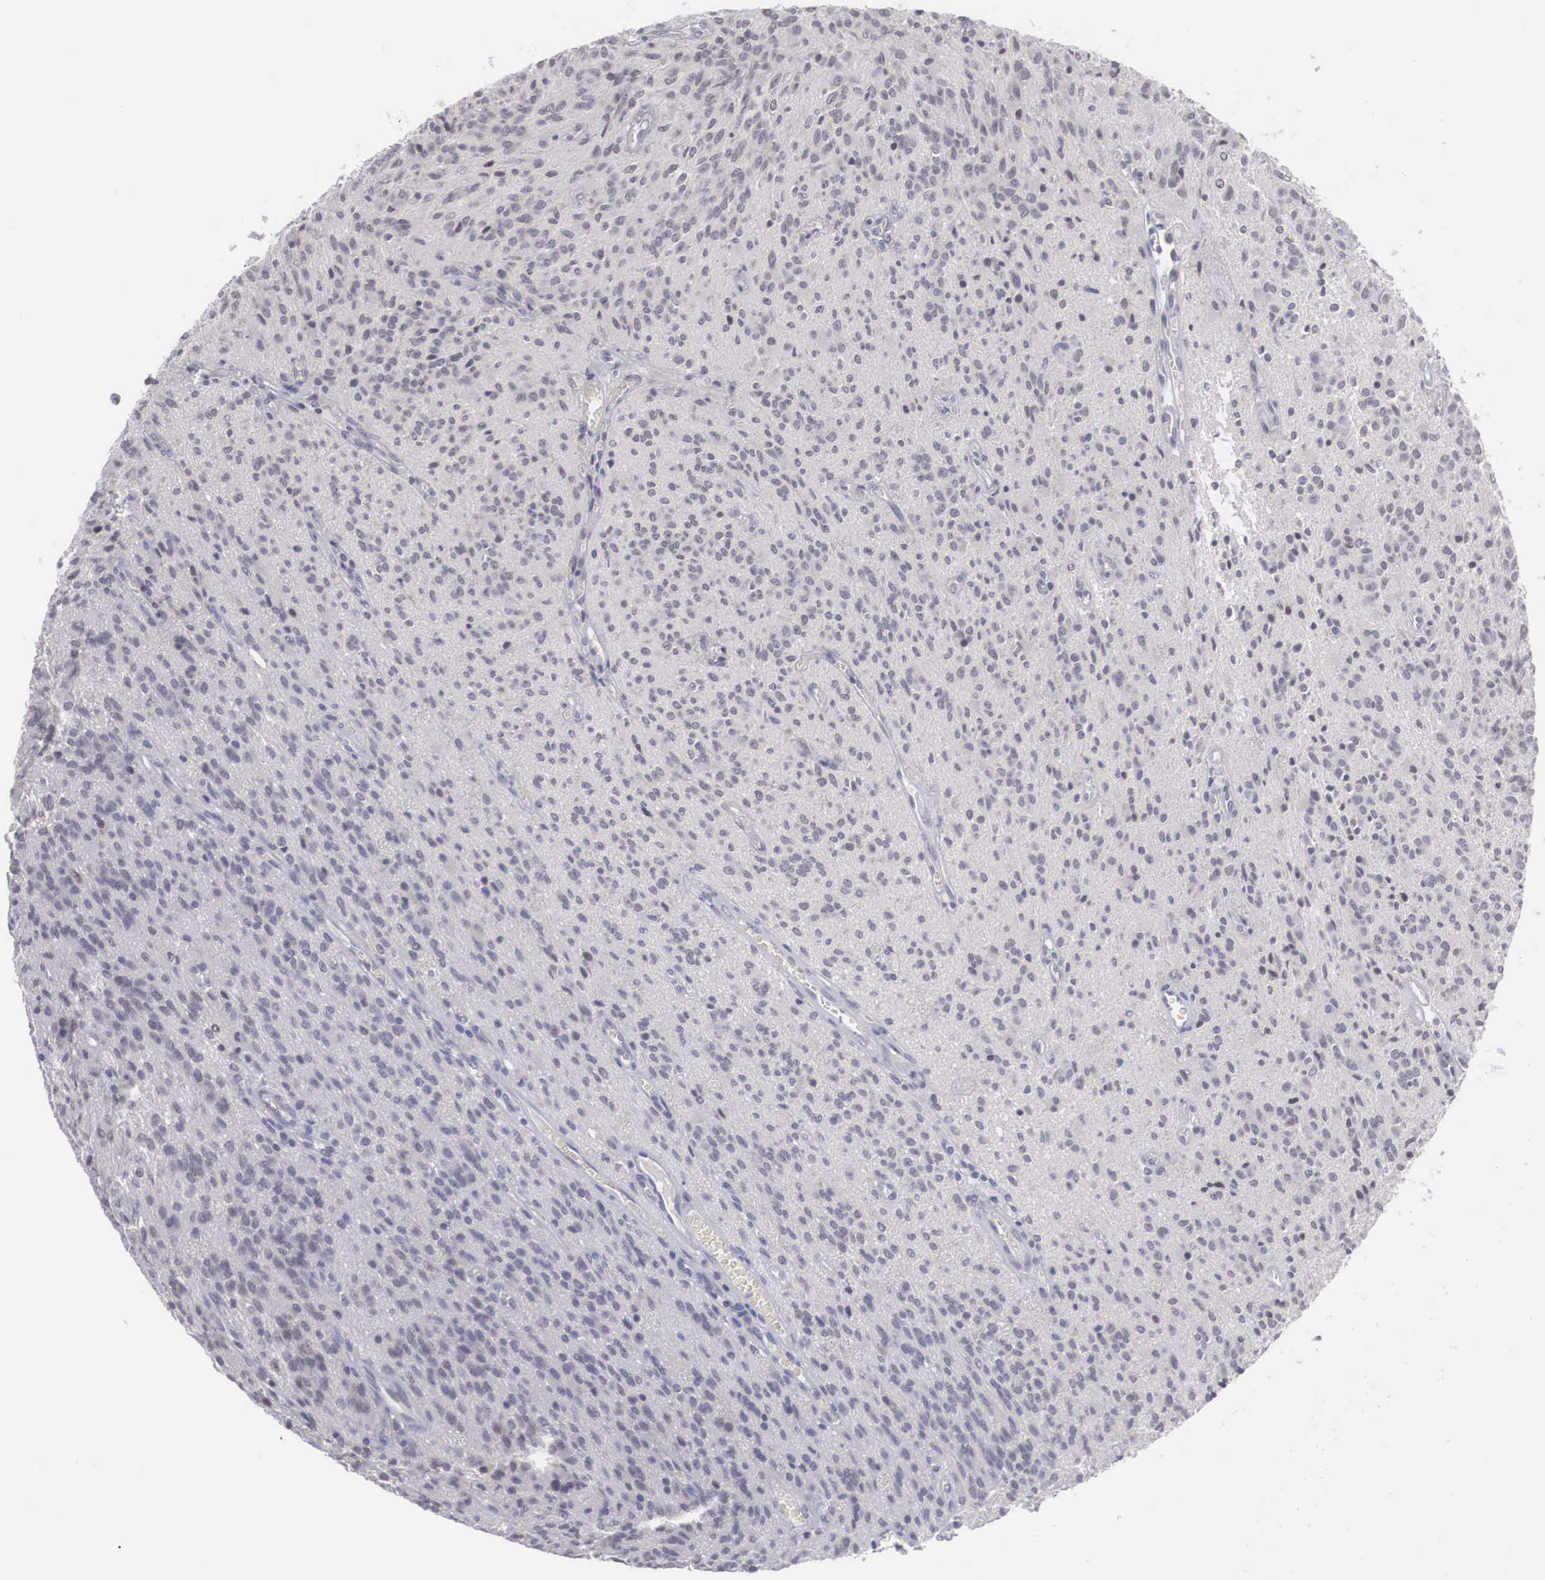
{"staining": {"intensity": "negative", "quantity": "none", "location": "none"}, "tissue": "glioma", "cell_type": "Tumor cells", "image_type": "cancer", "snomed": [{"axis": "morphology", "description": "Glioma, malignant, Low grade"}, {"axis": "topography", "description": "Brain"}], "caption": "DAB immunohistochemical staining of human glioma exhibits no significant expression in tumor cells. Brightfield microscopy of IHC stained with DAB (3,3'-diaminobenzidine) (brown) and hematoxylin (blue), captured at high magnification.", "gene": "WDR89", "patient": {"sex": "female", "age": 15}}